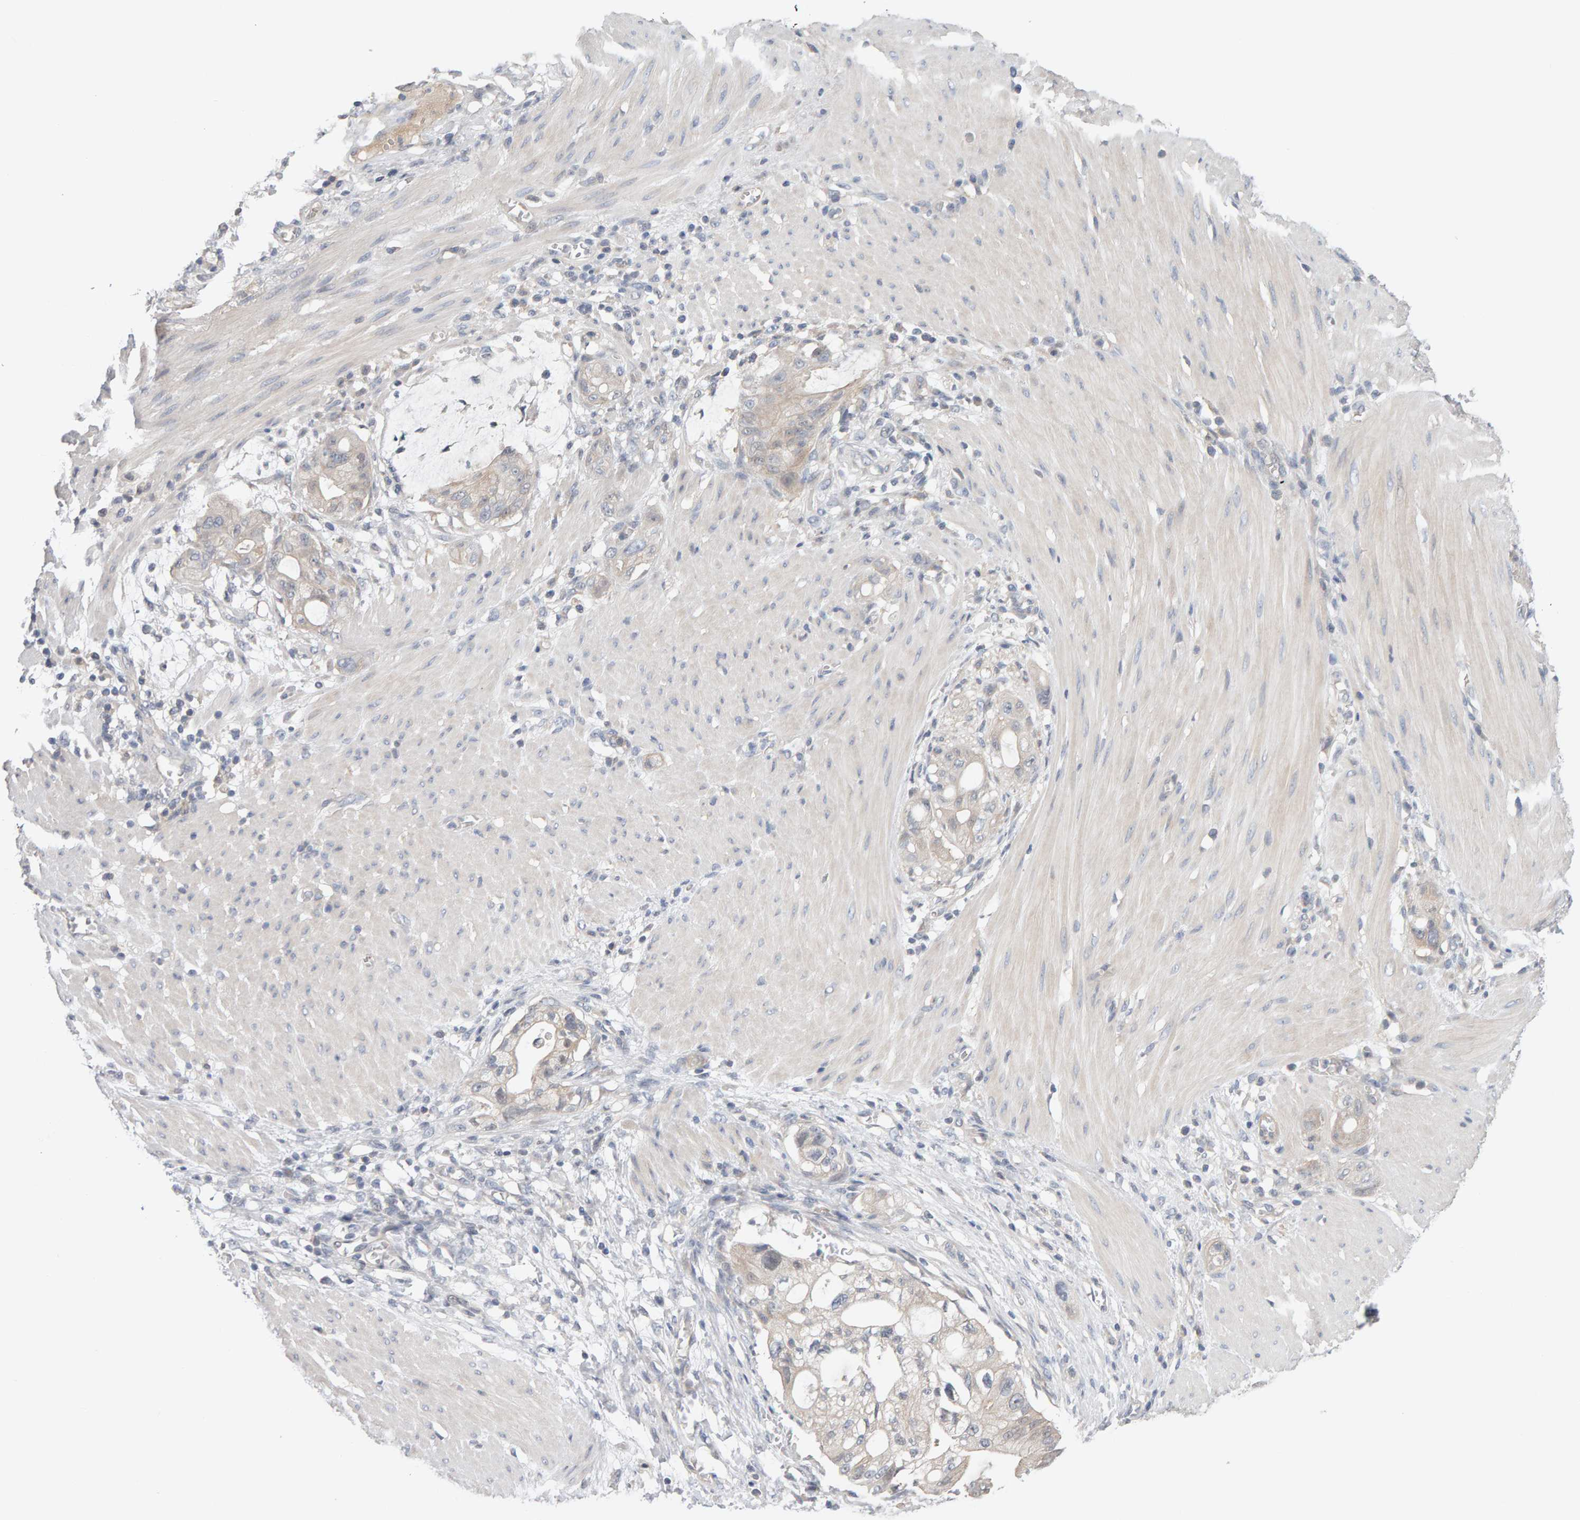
{"staining": {"intensity": "negative", "quantity": "none", "location": "none"}, "tissue": "stomach cancer", "cell_type": "Tumor cells", "image_type": "cancer", "snomed": [{"axis": "morphology", "description": "Adenocarcinoma, NOS"}, {"axis": "topography", "description": "Stomach"}, {"axis": "topography", "description": "Stomach, lower"}], "caption": "Tumor cells show no significant positivity in stomach adenocarcinoma.", "gene": "GFUS", "patient": {"sex": "female", "age": 48}}